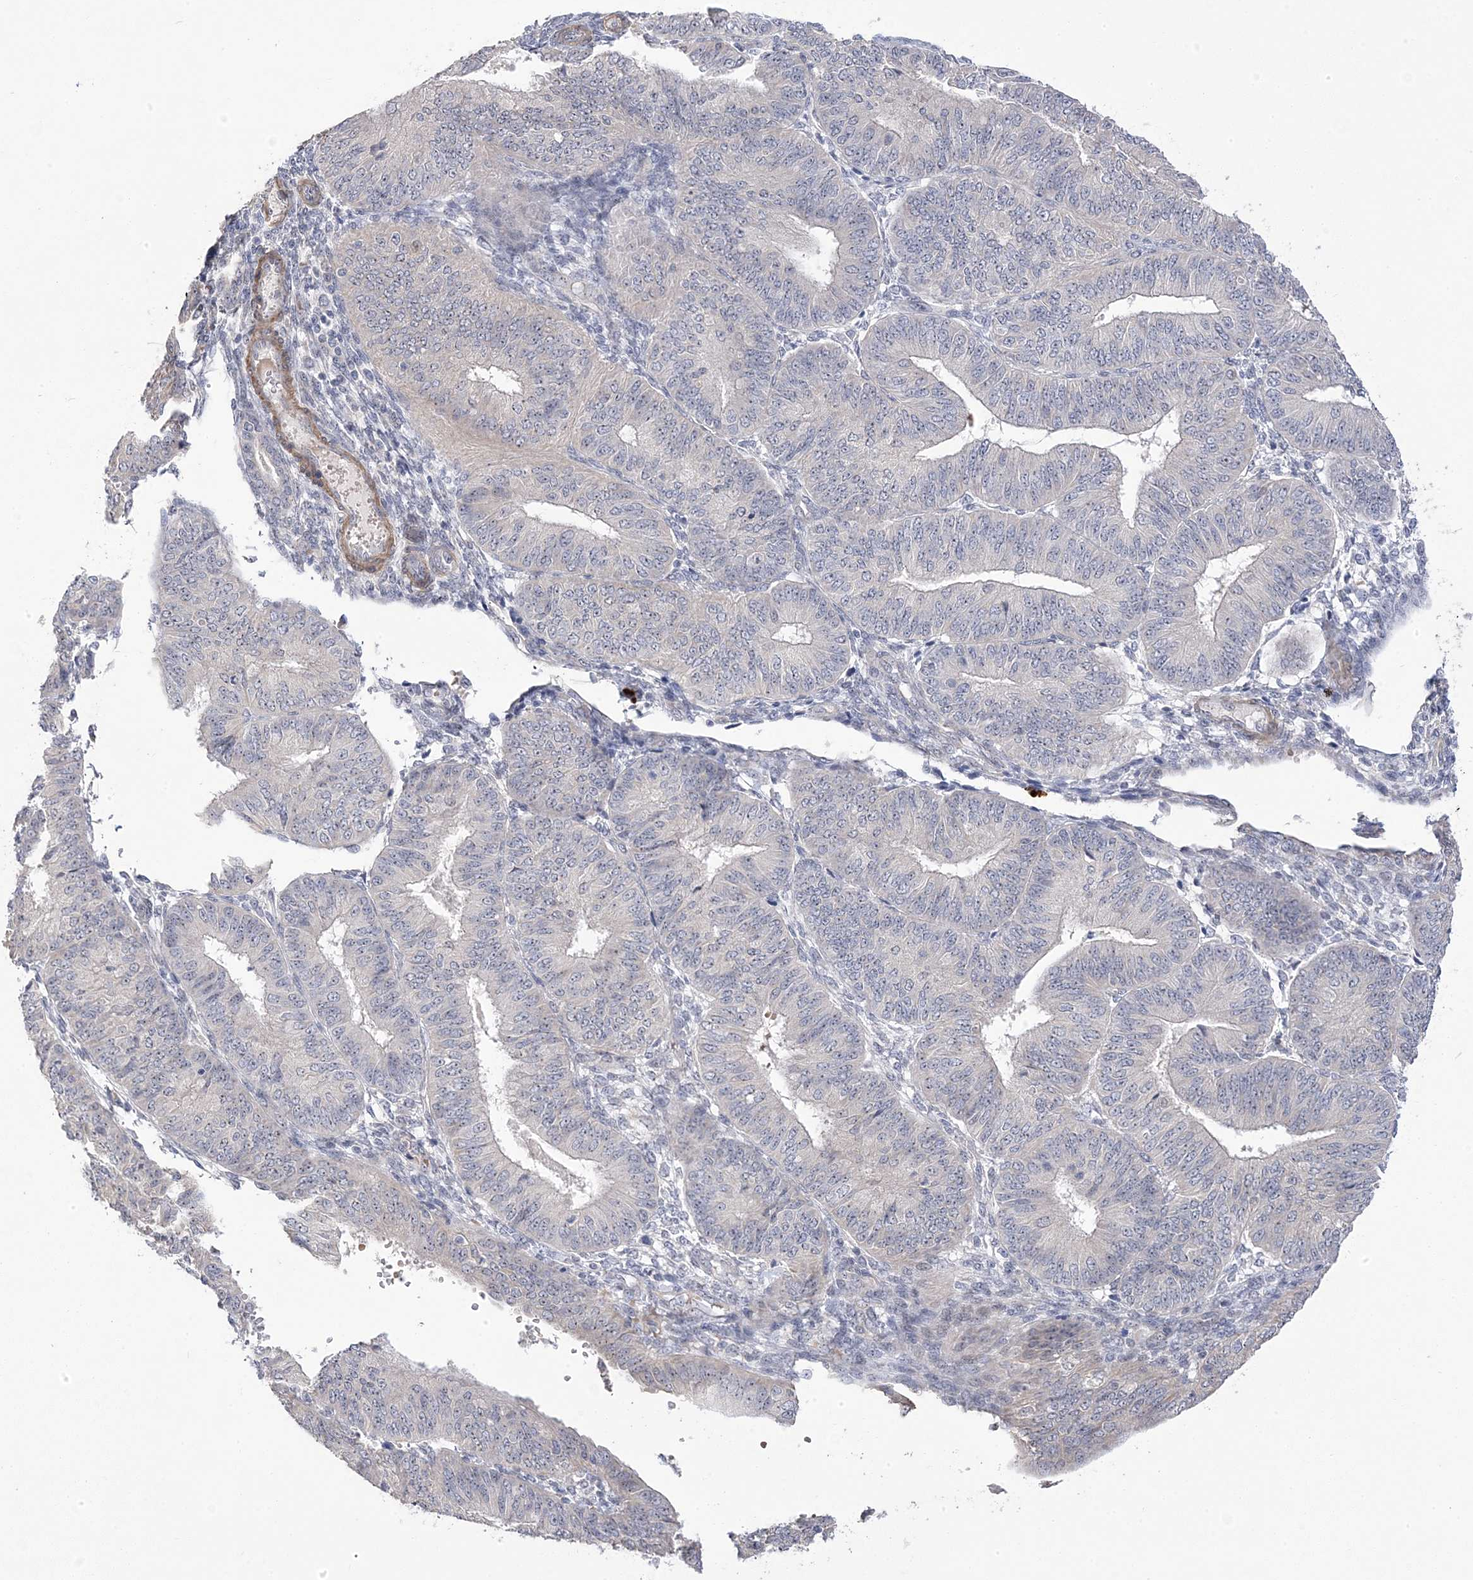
{"staining": {"intensity": "negative", "quantity": "none", "location": "none"}, "tissue": "endometrial cancer", "cell_type": "Tumor cells", "image_type": "cancer", "snomed": [{"axis": "morphology", "description": "Adenocarcinoma, NOS"}, {"axis": "topography", "description": "Endometrium"}], "caption": "Image shows no significant protein expression in tumor cells of adenocarcinoma (endometrial).", "gene": "GTPBP6", "patient": {"sex": "female", "age": 58}}